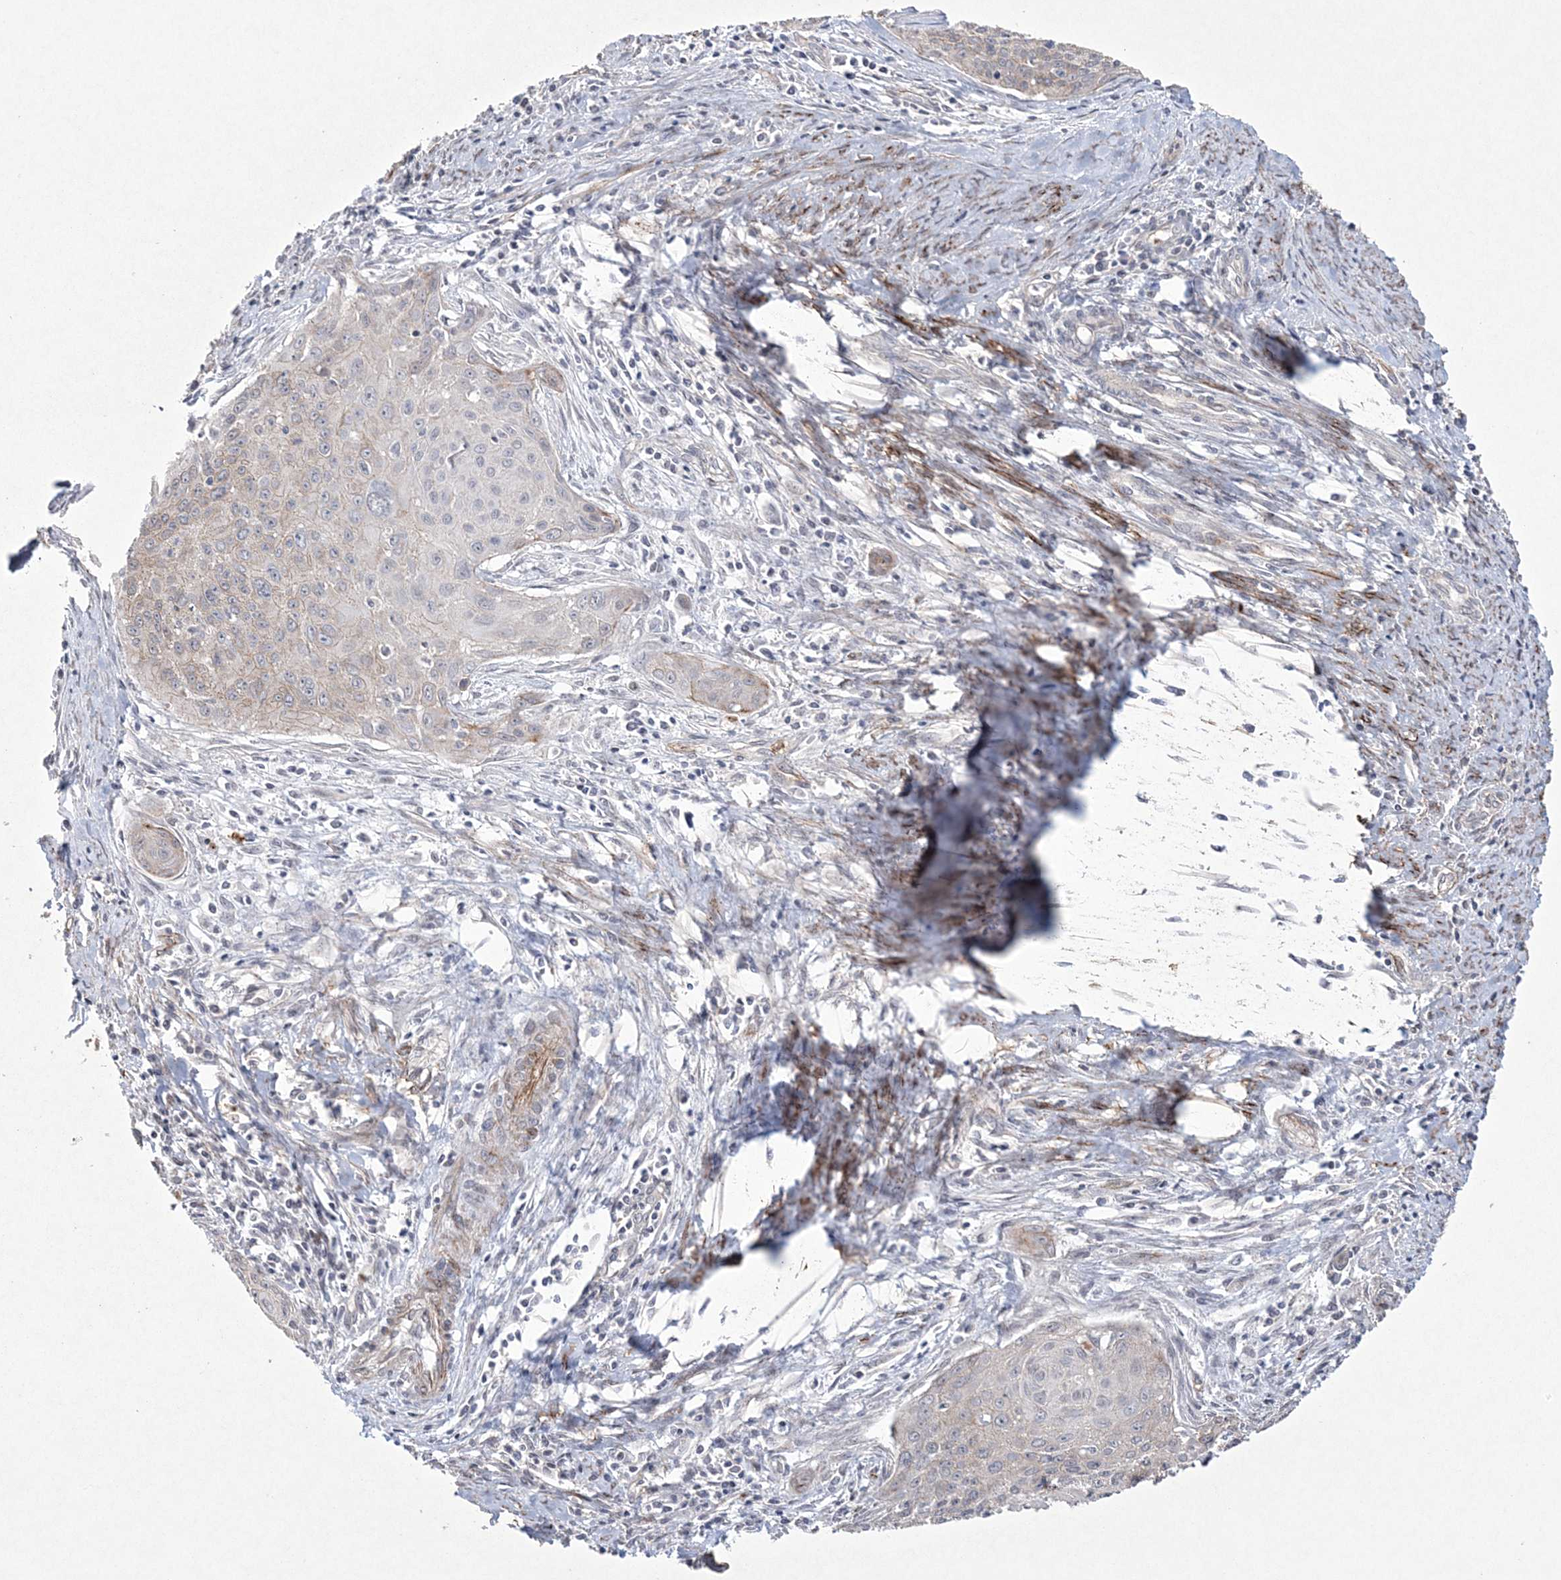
{"staining": {"intensity": "negative", "quantity": "none", "location": "none"}, "tissue": "cervical cancer", "cell_type": "Tumor cells", "image_type": "cancer", "snomed": [{"axis": "morphology", "description": "Squamous cell carcinoma, NOS"}, {"axis": "topography", "description": "Cervix"}], "caption": "This photomicrograph is of squamous cell carcinoma (cervical) stained with immunohistochemistry (IHC) to label a protein in brown with the nuclei are counter-stained blue. There is no expression in tumor cells. Nuclei are stained in blue.", "gene": "DPCD", "patient": {"sex": "female", "age": 55}}